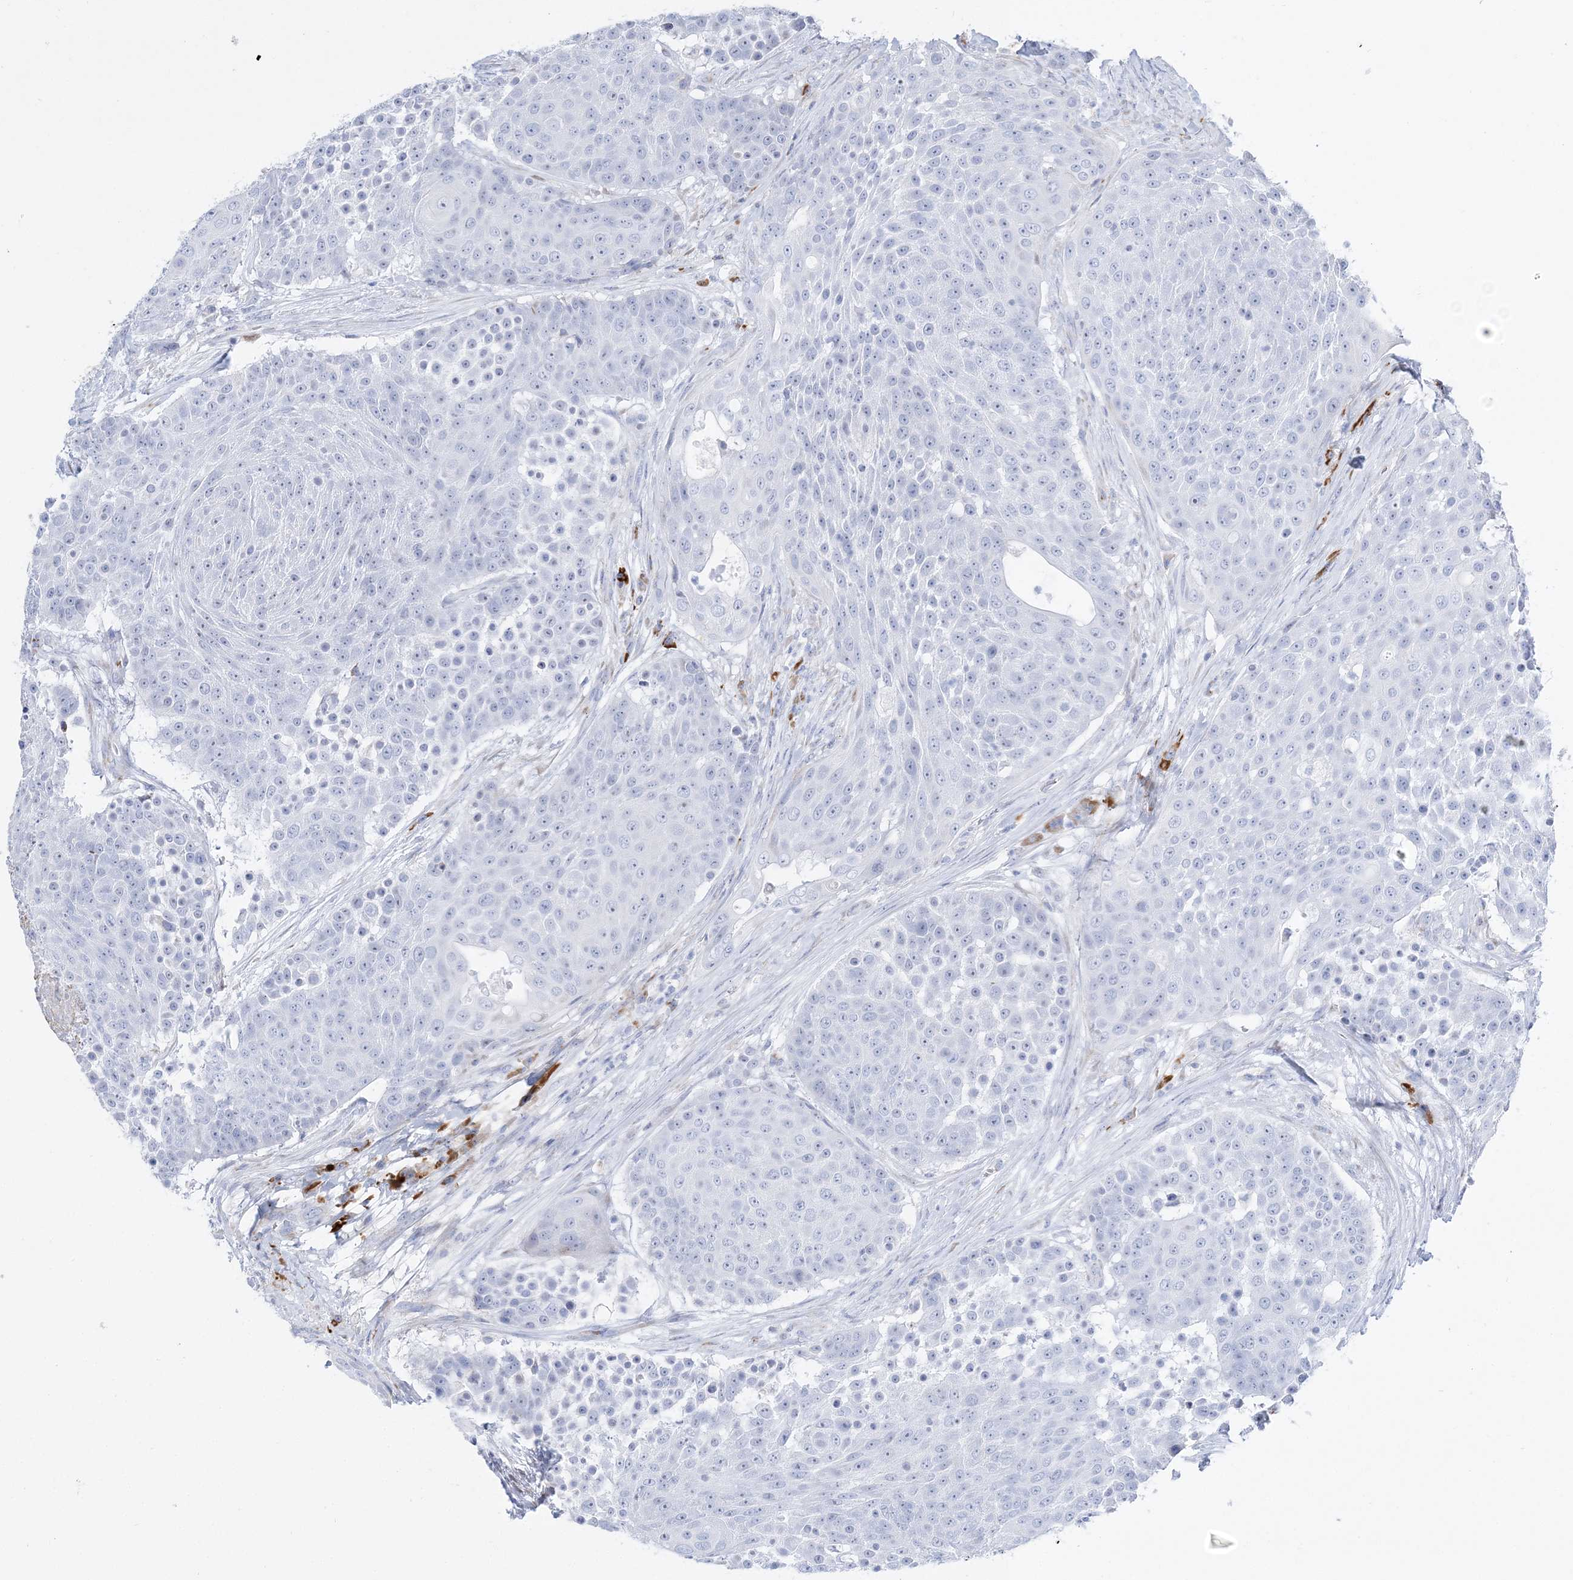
{"staining": {"intensity": "negative", "quantity": "none", "location": "none"}, "tissue": "urothelial cancer", "cell_type": "Tumor cells", "image_type": "cancer", "snomed": [{"axis": "morphology", "description": "Urothelial carcinoma, High grade"}, {"axis": "topography", "description": "Urinary bladder"}], "caption": "Tumor cells are negative for brown protein staining in urothelial cancer.", "gene": "TSPYL6", "patient": {"sex": "female", "age": 63}}